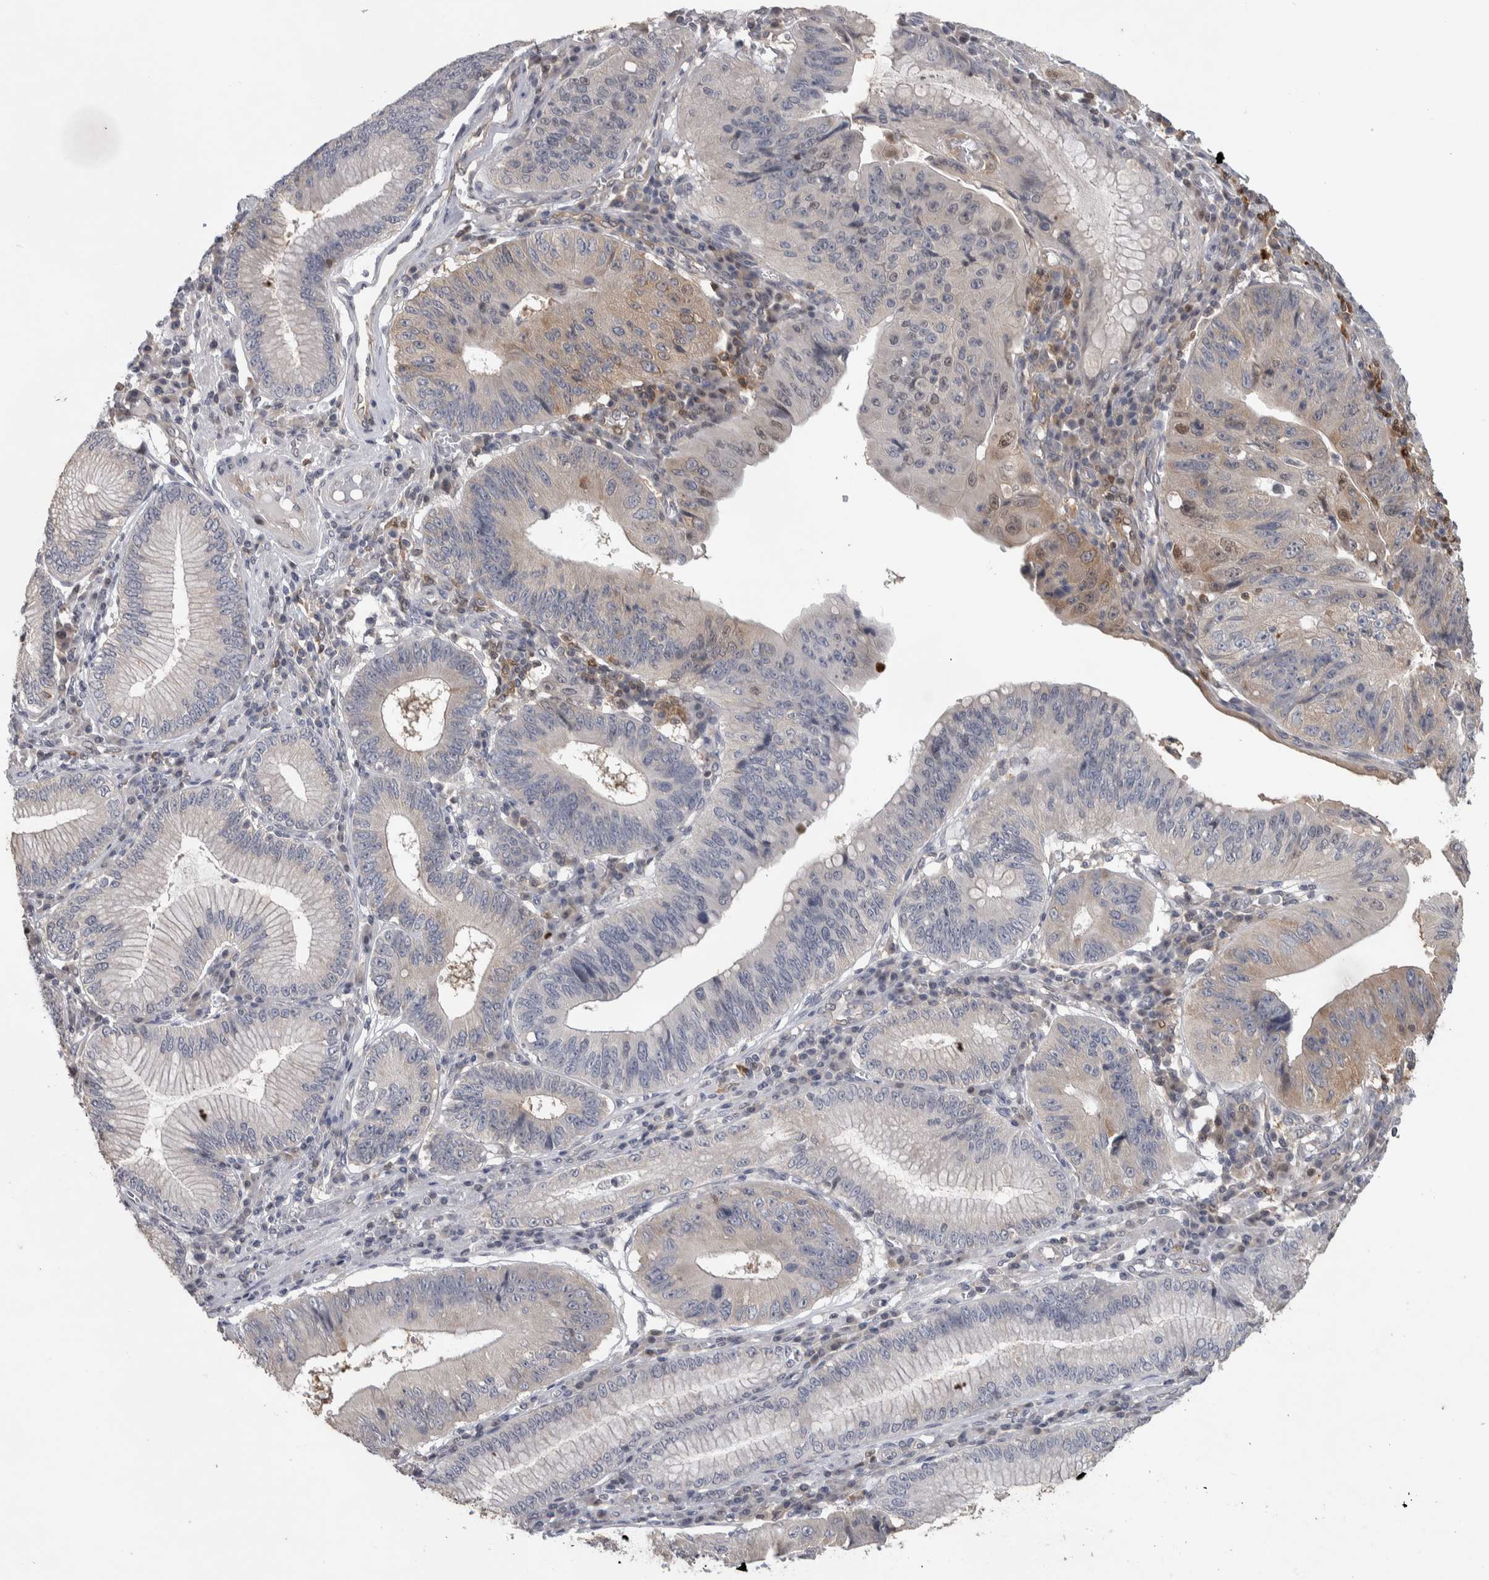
{"staining": {"intensity": "weak", "quantity": "<25%", "location": "cytoplasmic/membranous"}, "tissue": "stomach cancer", "cell_type": "Tumor cells", "image_type": "cancer", "snomed": [{"axis": "morphology", "description": "Adenocarcinoma, NOS"}, {"axis": "topography", "description": "Stomach"}], "caption": "This histopathology image is of adenocarcinoma (stomach) stained with immunohistochemistry to label a protein in brown with the nuclei are counter-stained blue. There is no expression in tumor cells.", "gene": "NFKB2", "patient": {"sex": "male", "age": 59}}